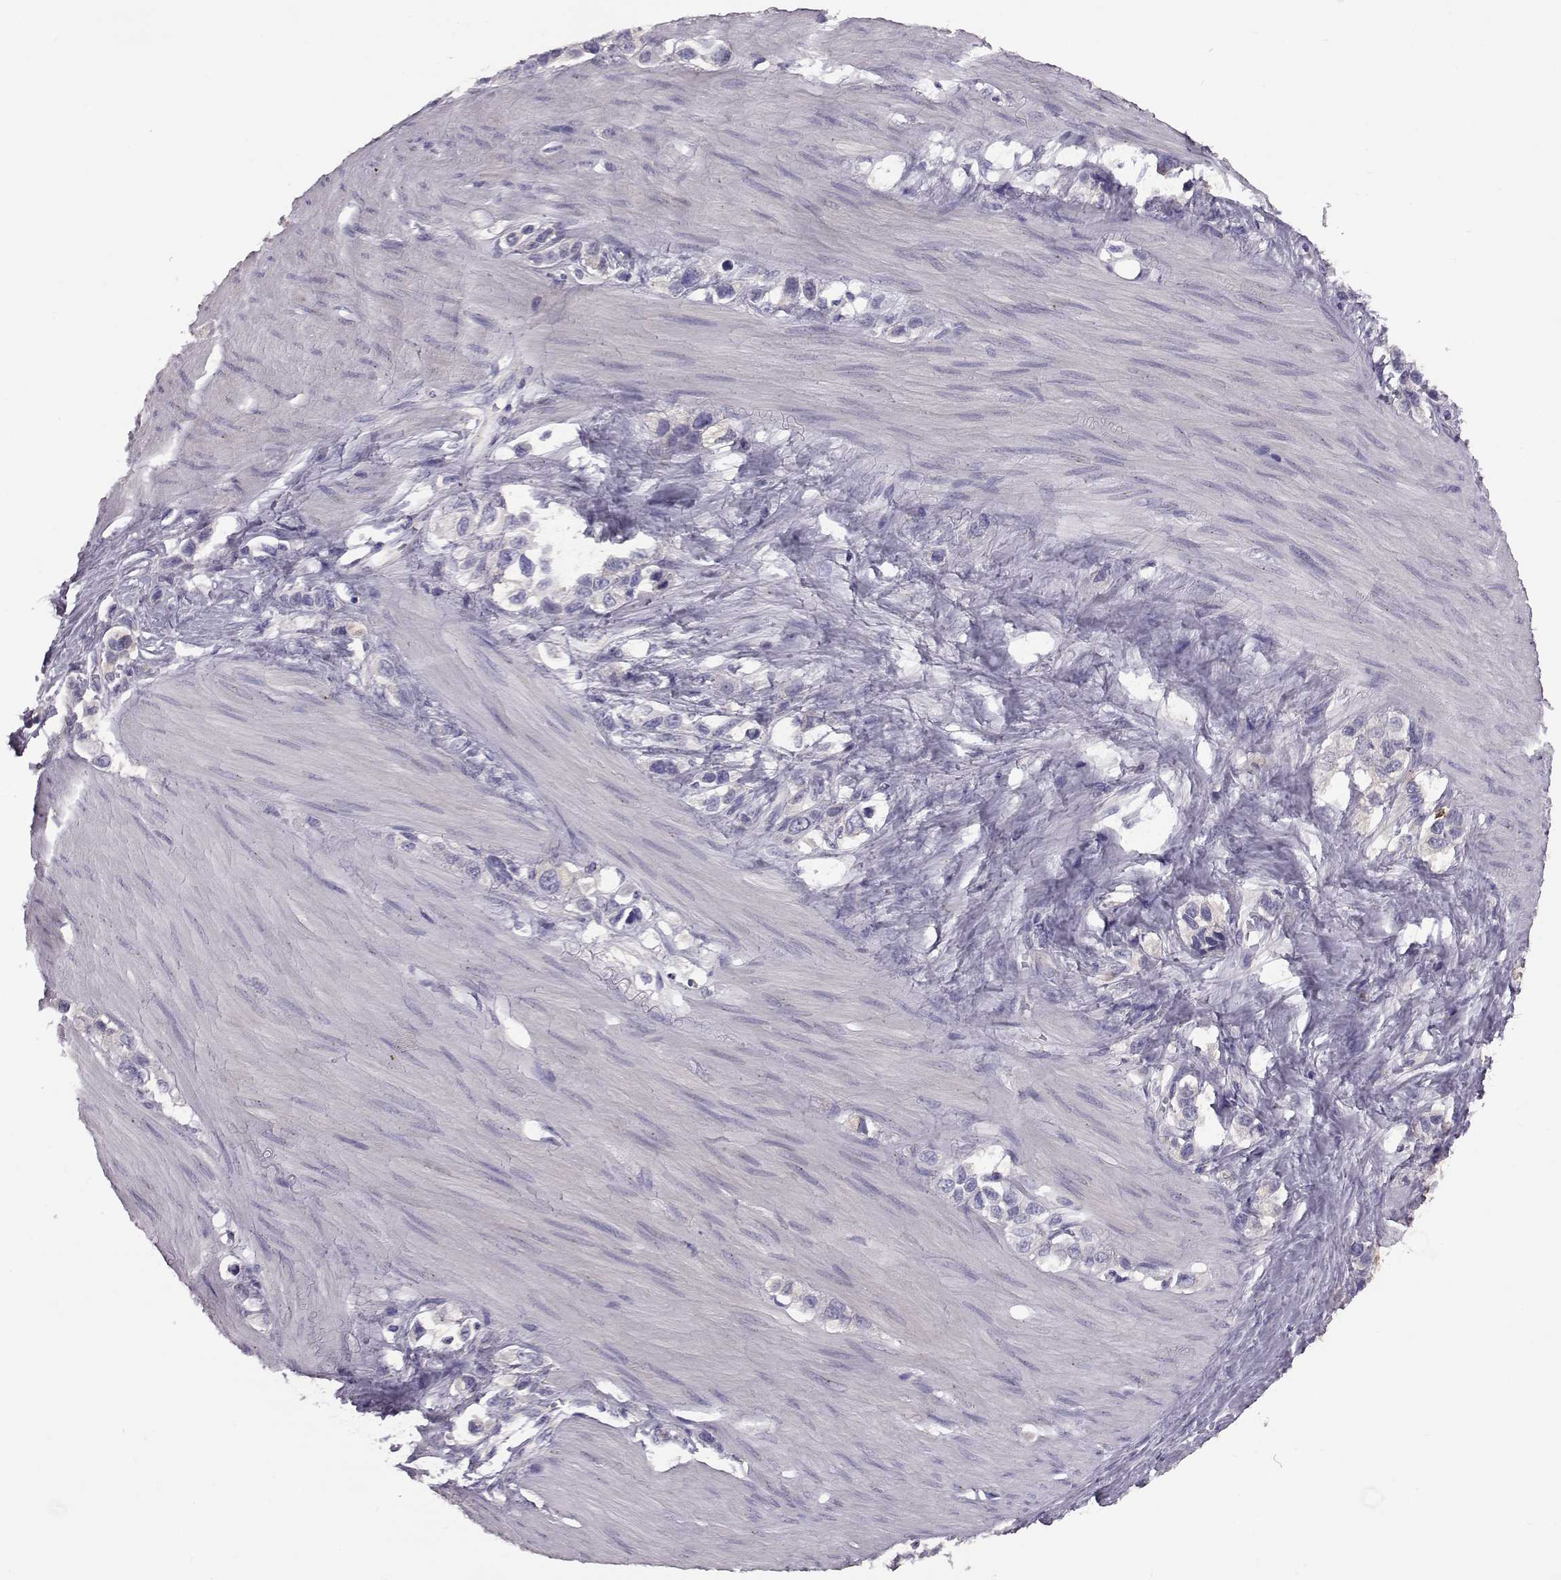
{"staining": {"intensity": "negative", "quantity": "none", "location": "none"}, "tissue": "stomach cancer", "cell_type": "Tumor cells", "image_type": "cancer", "snomed": [{"axis": "morphology", "description": "Normal tissue, NOS"}, {"axis": "morphology", "description": "Adenocarcinoma, NOS"}, {"axis": "morphology", "description": "Adenocarcinoma, High grade"}, {"axis": "topography", "description": "Stomach, upper"}, {"axis": "topography", "description": "Stomach"}], "caption": "The micrograph demonstrates no staining of tumor cells in stomach cancer. The staining was performed using DAB (3,3'-diaminobenzidine) to visualize the protein expression in brown, while the nuclei were stained in blue with hematoxylin (Magnification: 20x).", "gene": "ADGRG5", "patient": {"sex": "female", "age": 65}}